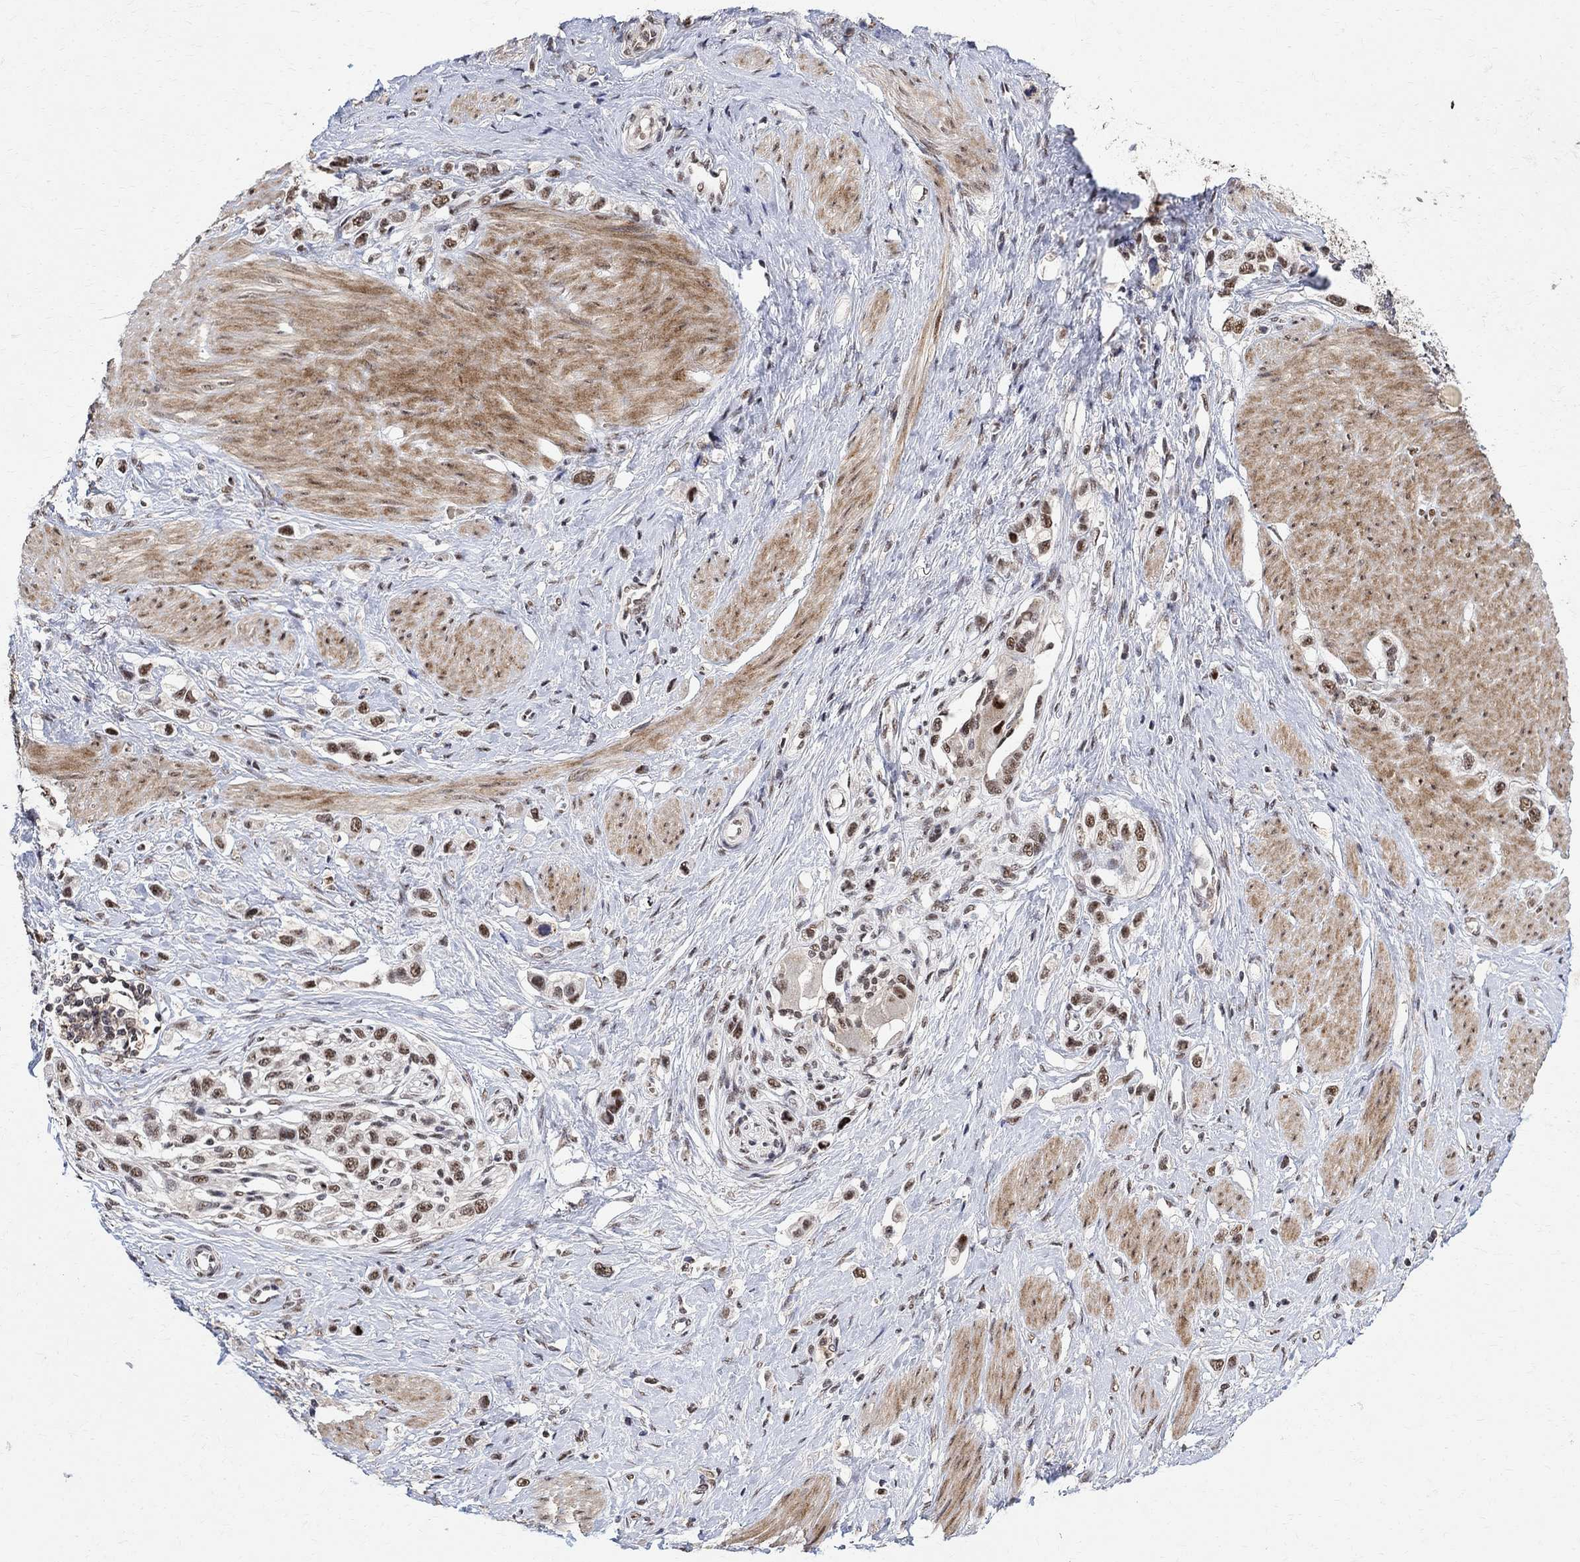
{"staining": {"intensity": "moderate", "quantity": ">75%", "location": "nuclear"}, "tissue": "stomach cancer", "cell_type": "Tumor cells", "image_type": "cancer", "snomed": [{"axis": "morphology", "description": "Normal tissue, NOS"}, {"axis": "morphology", "description": "Adenocarcinoma, NOS"}, {"axis": "morphology", "description": "Adenocarcinoma, High grade"}, {"axis": "topography", "description": "Stomach, upper"}, {"axis": "topography", "description": "Stomach"}], "caption": "Protein staining shows moderate nuclear expression in approximately >75% of tumor cells in stomach cancer.", "gene": "E4F1", "patient": {"sex": "female", "age": 65}}